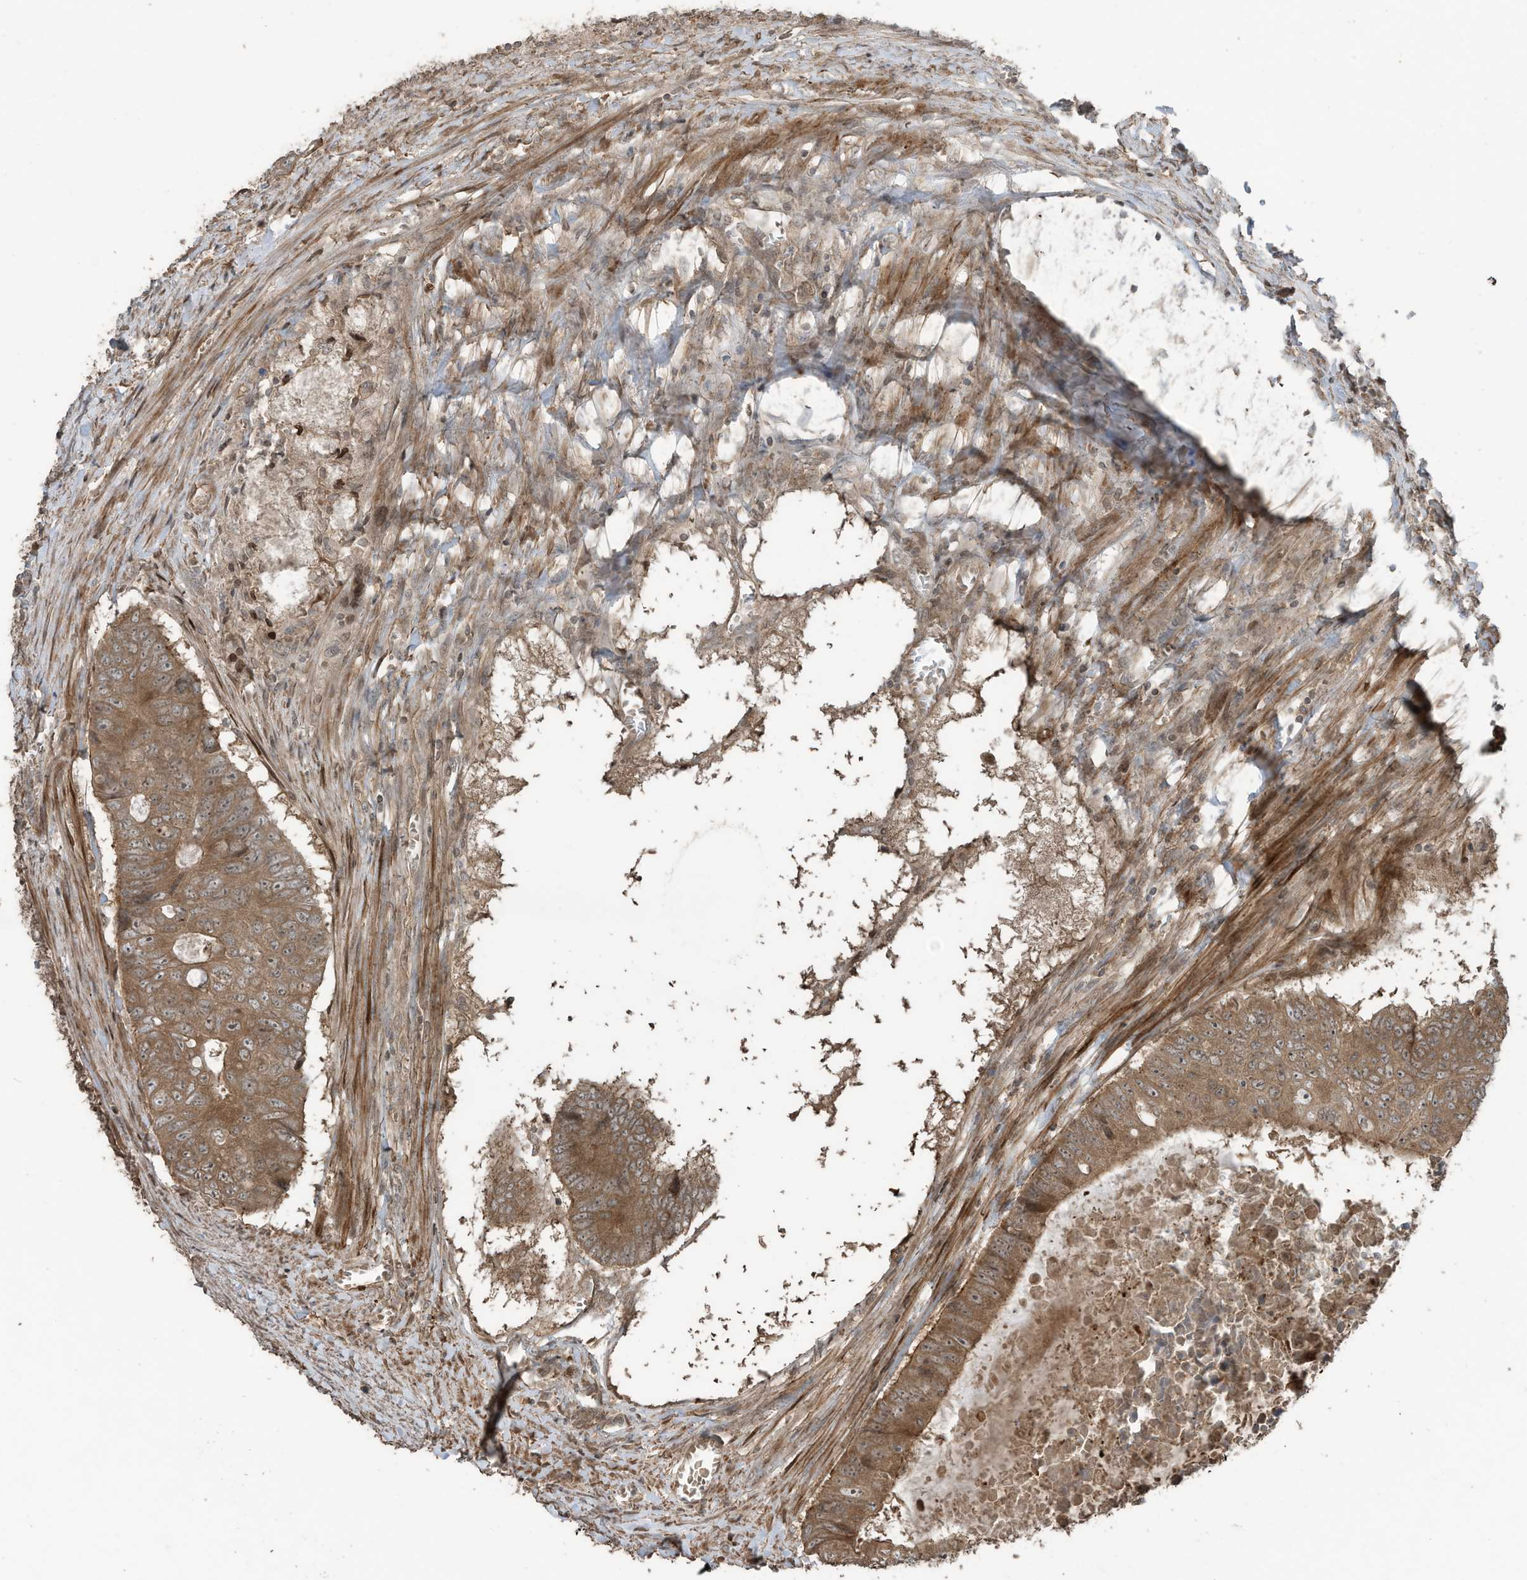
{"staining": {"intensity": "moderate", "quantity": ">75%", "location": "cytoplasmic/membranous"}, "tissue": "colorectal cancer", "cell_type": "Tumor cells", "image_type": "cancer", "snomed": [{"axis": "morphology", "description": "Adenocarcinoma, NOS"}, {"axis": "topography", "description": "Colon"}], "caption": "Tumor cells show moderate cytoplasmic/membranous positivity in approximately >75% of cells in colorectal cancer. Nuclei are stained in blue.", "gene": "ZNF653", "patient": {"sex": "male", "age": 87}}